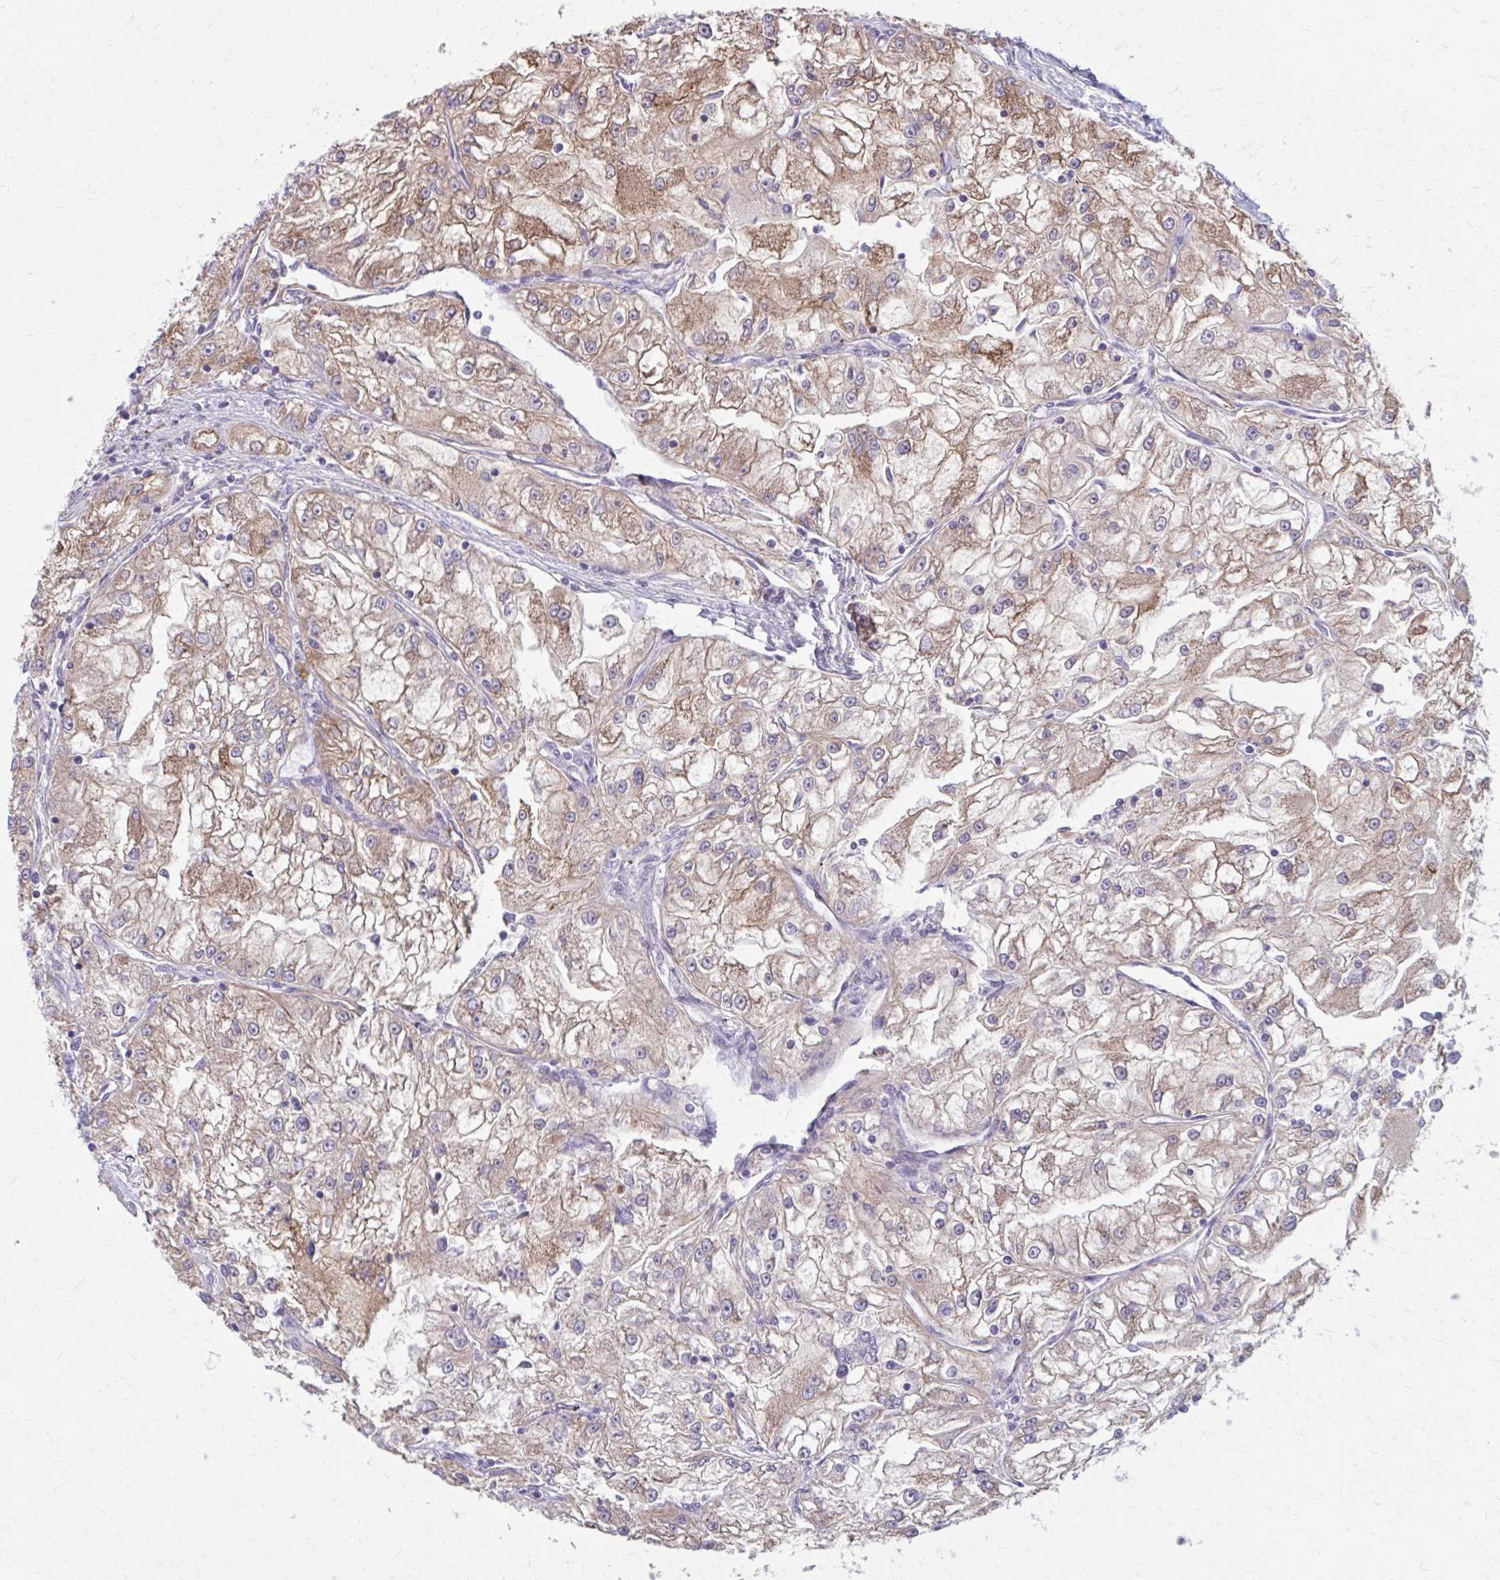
{"staining": {"intensity": "moderate", "quantity": ">75%", "location": "cytoplasmic/membranous"}, "tissue": "renal cancer", "cell_type": "Tumor cells", "image_type": "cancer", "snomed": [{"axis": "morphology", "description": "Adenocarcinoma, NOS"}, {"axis": "topography", "description": "Kidney"}], "caption": "Immunohistochemical staining of human adenocarcinoma (renal) reveals medium levels of moderate cytoplasmic/membranous staining in about >75% of tumor cells.", "gene": "ZDHHC7", "patient": {"sex": "female", "age": 72}}